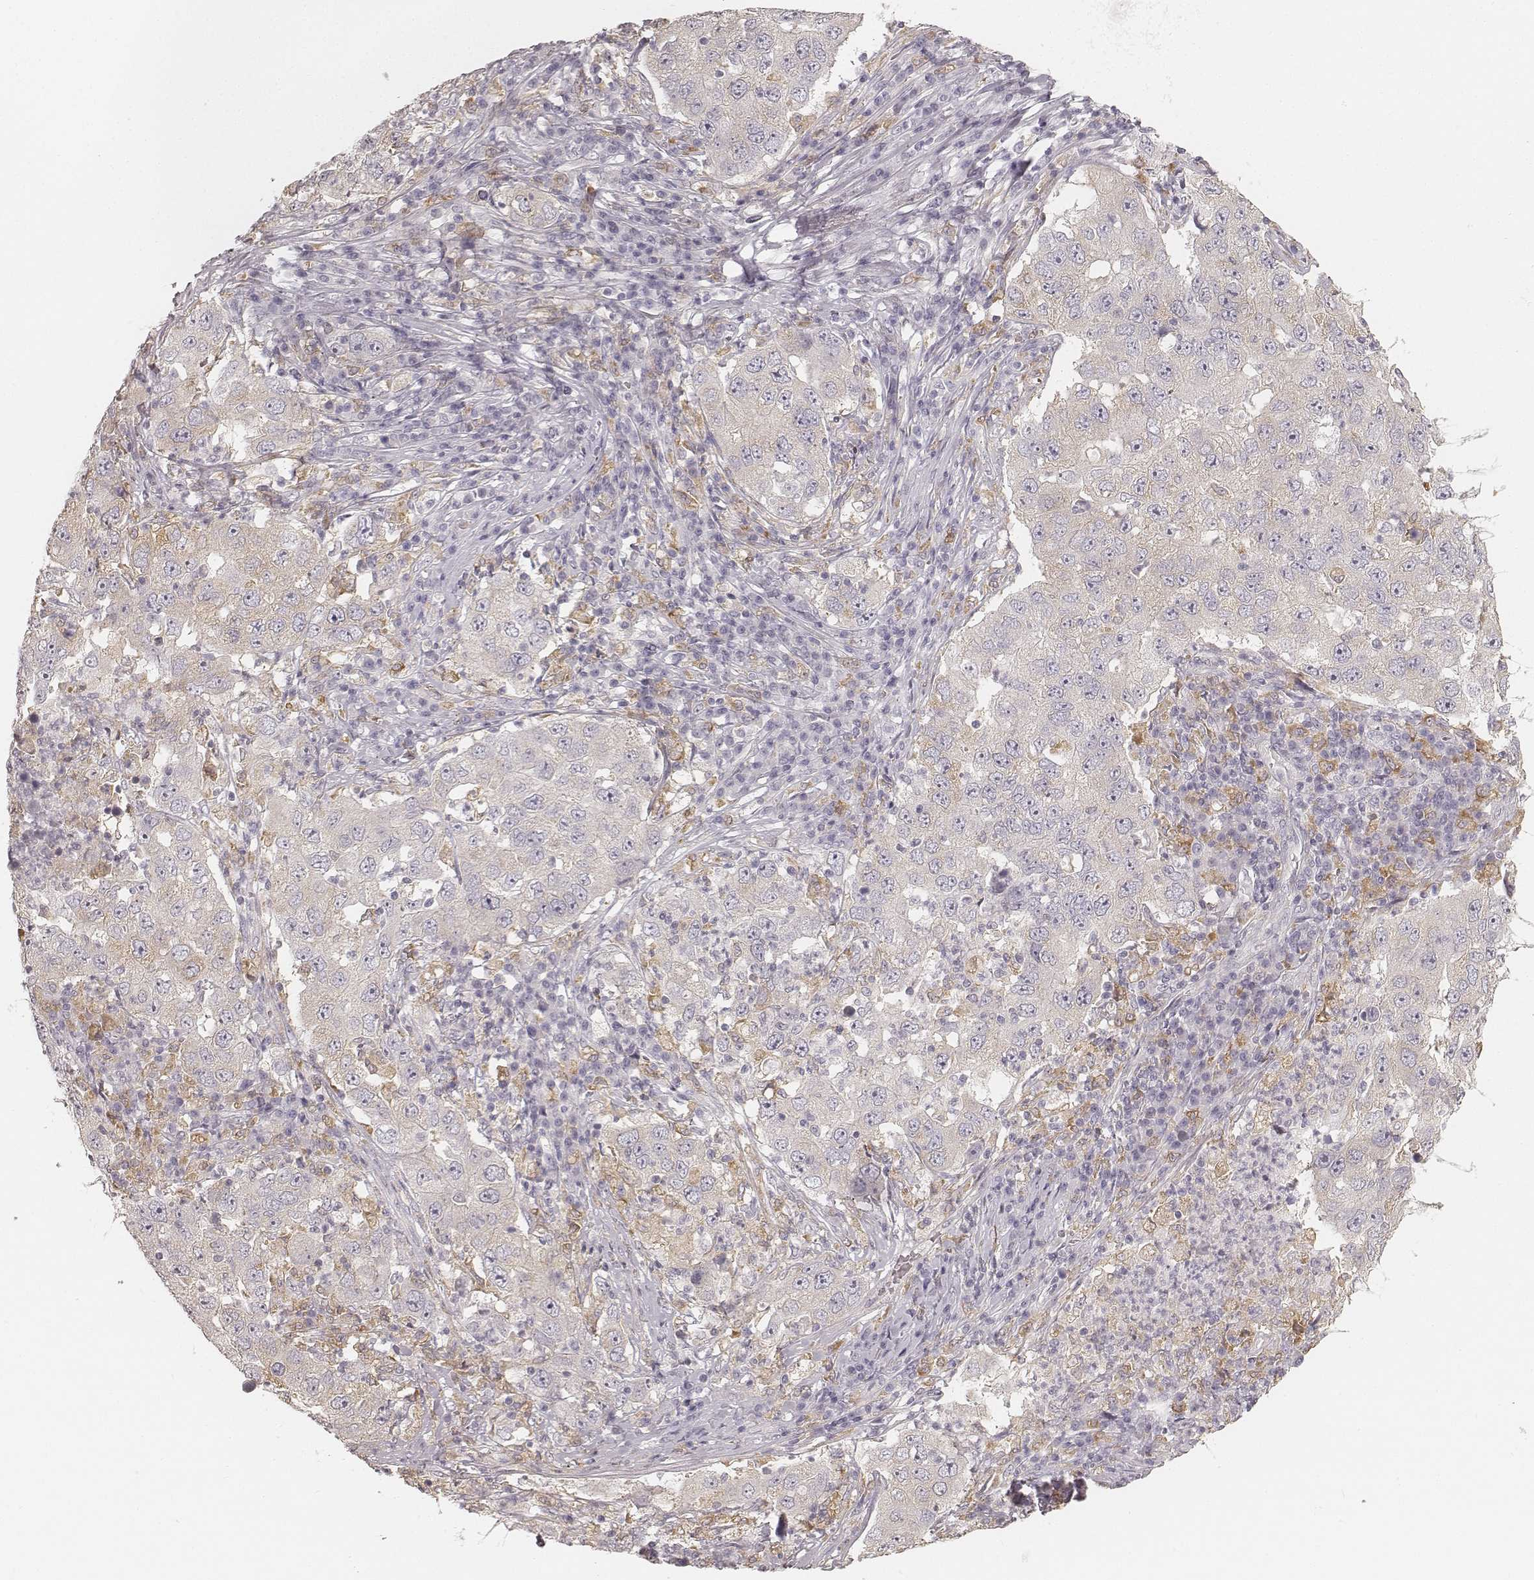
{"staining": {"intensity": "negative", "quantity": "none", "location": "none"}, "tissue": "lung cancer", "cell_type": "Tumor cells", "image_type": "cancer", "snomed": [{"axis": "morphology", "description": "Adenocarcinoma, NOS"}, {"axis": "topography", "description": "Lung"}], "caption": "A high-resolution image shows immunohistochemistry (IHC) staining of lung cancer, which exhibits no significant staining in tumor cells.", "gene": "FMNL2", "patient": {"sex": "male", "age": 73}}